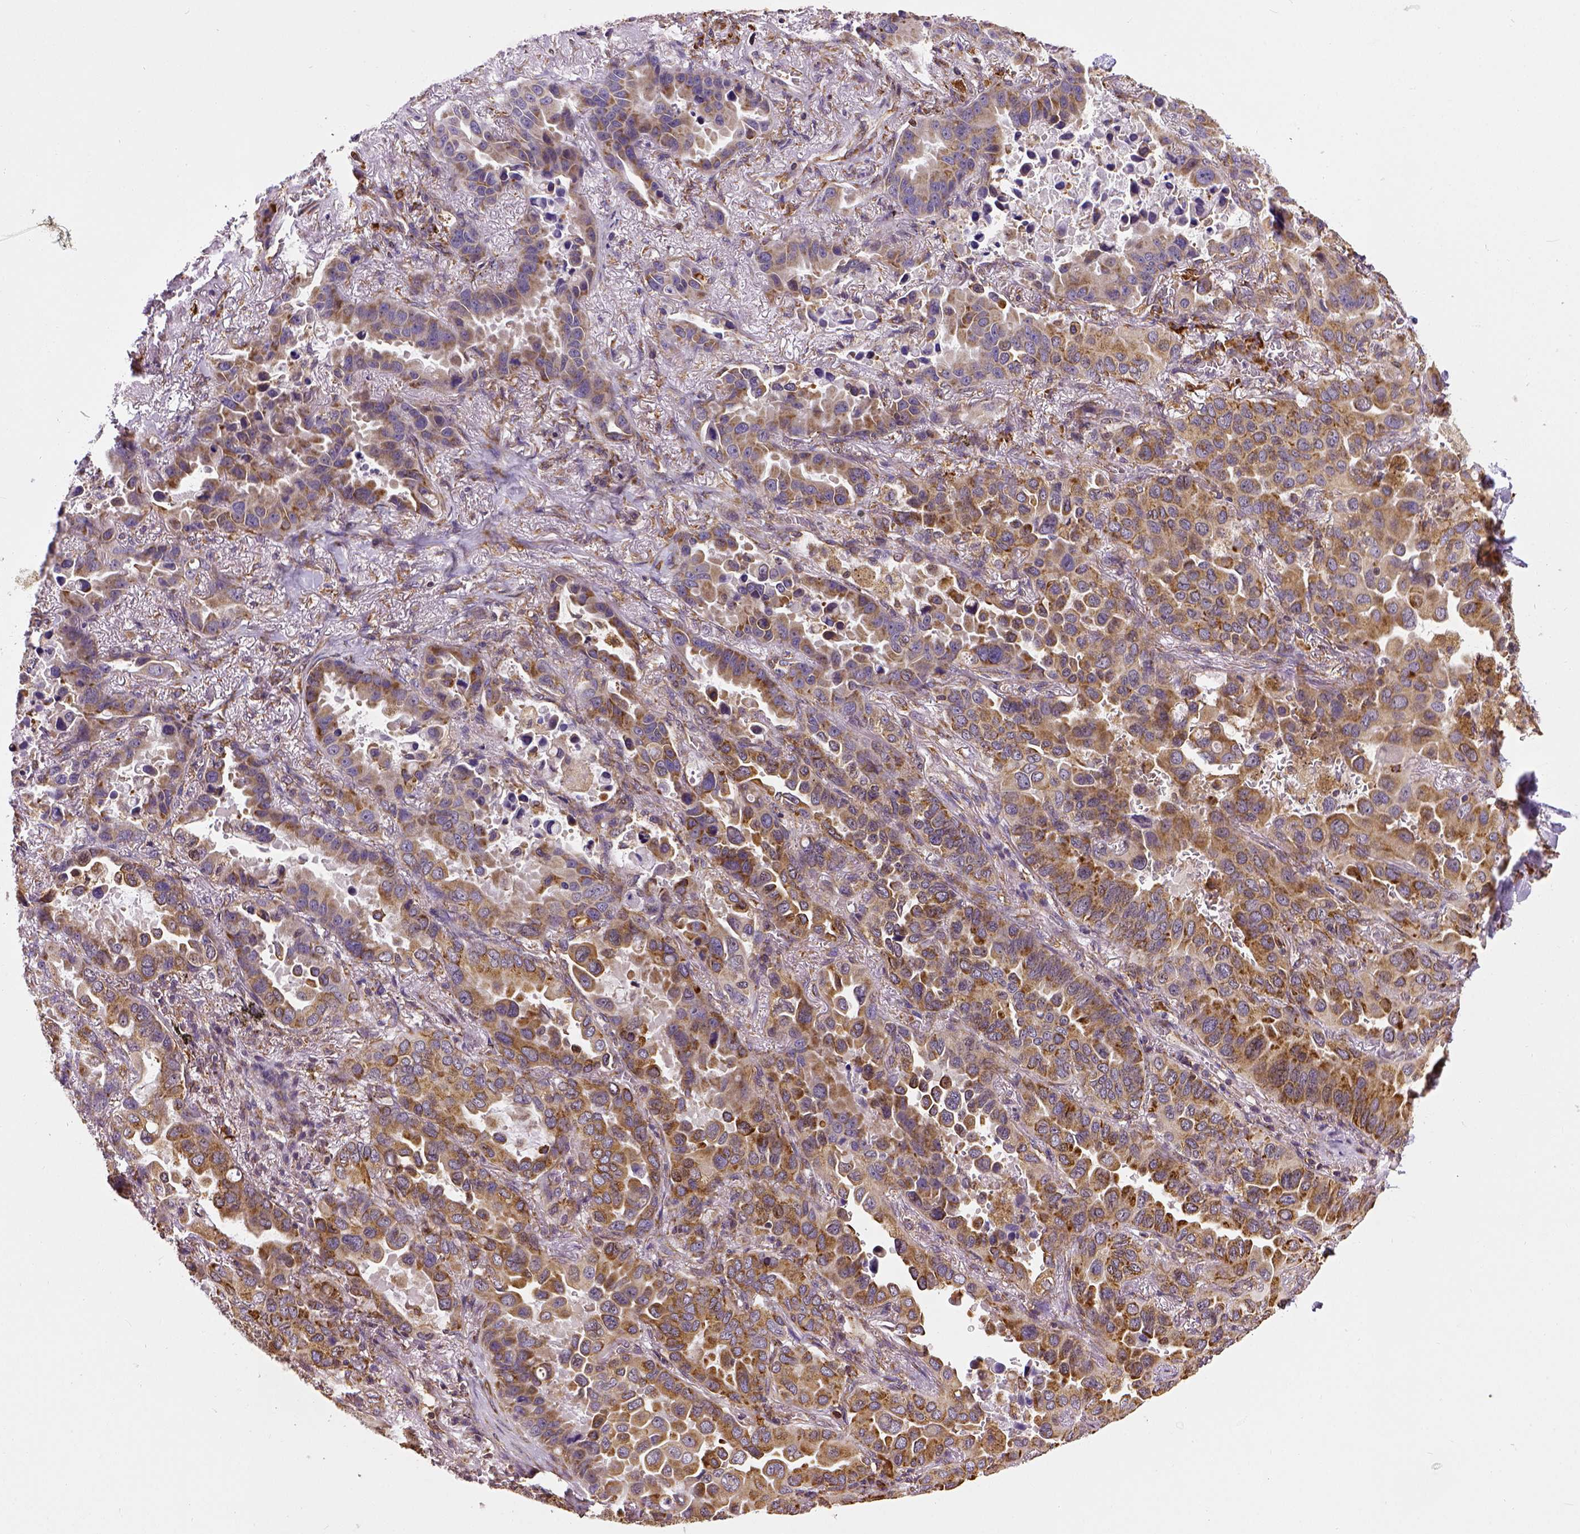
{"staining": {"intensity": "moderate", "quantity": ">75%", "location": "cytoplasmic/membranous"}, "tissue": "lung cancer", "cell_type": "Tumor cells", "image_type": "cancer", "snomed": [{"axis": "morphology", "description": "Adenocarcinoma, NOS"}, {"axis": "topography", "description": "Lung"}], "caption": "Protein staining of lung cancer (adenocarcinoma) tissue shows moderate cytoplasmic/membranous positivity in about >75% of tumor cells.", "gene": "MTDH", "patient": {"sex": "male", "age": 64}}